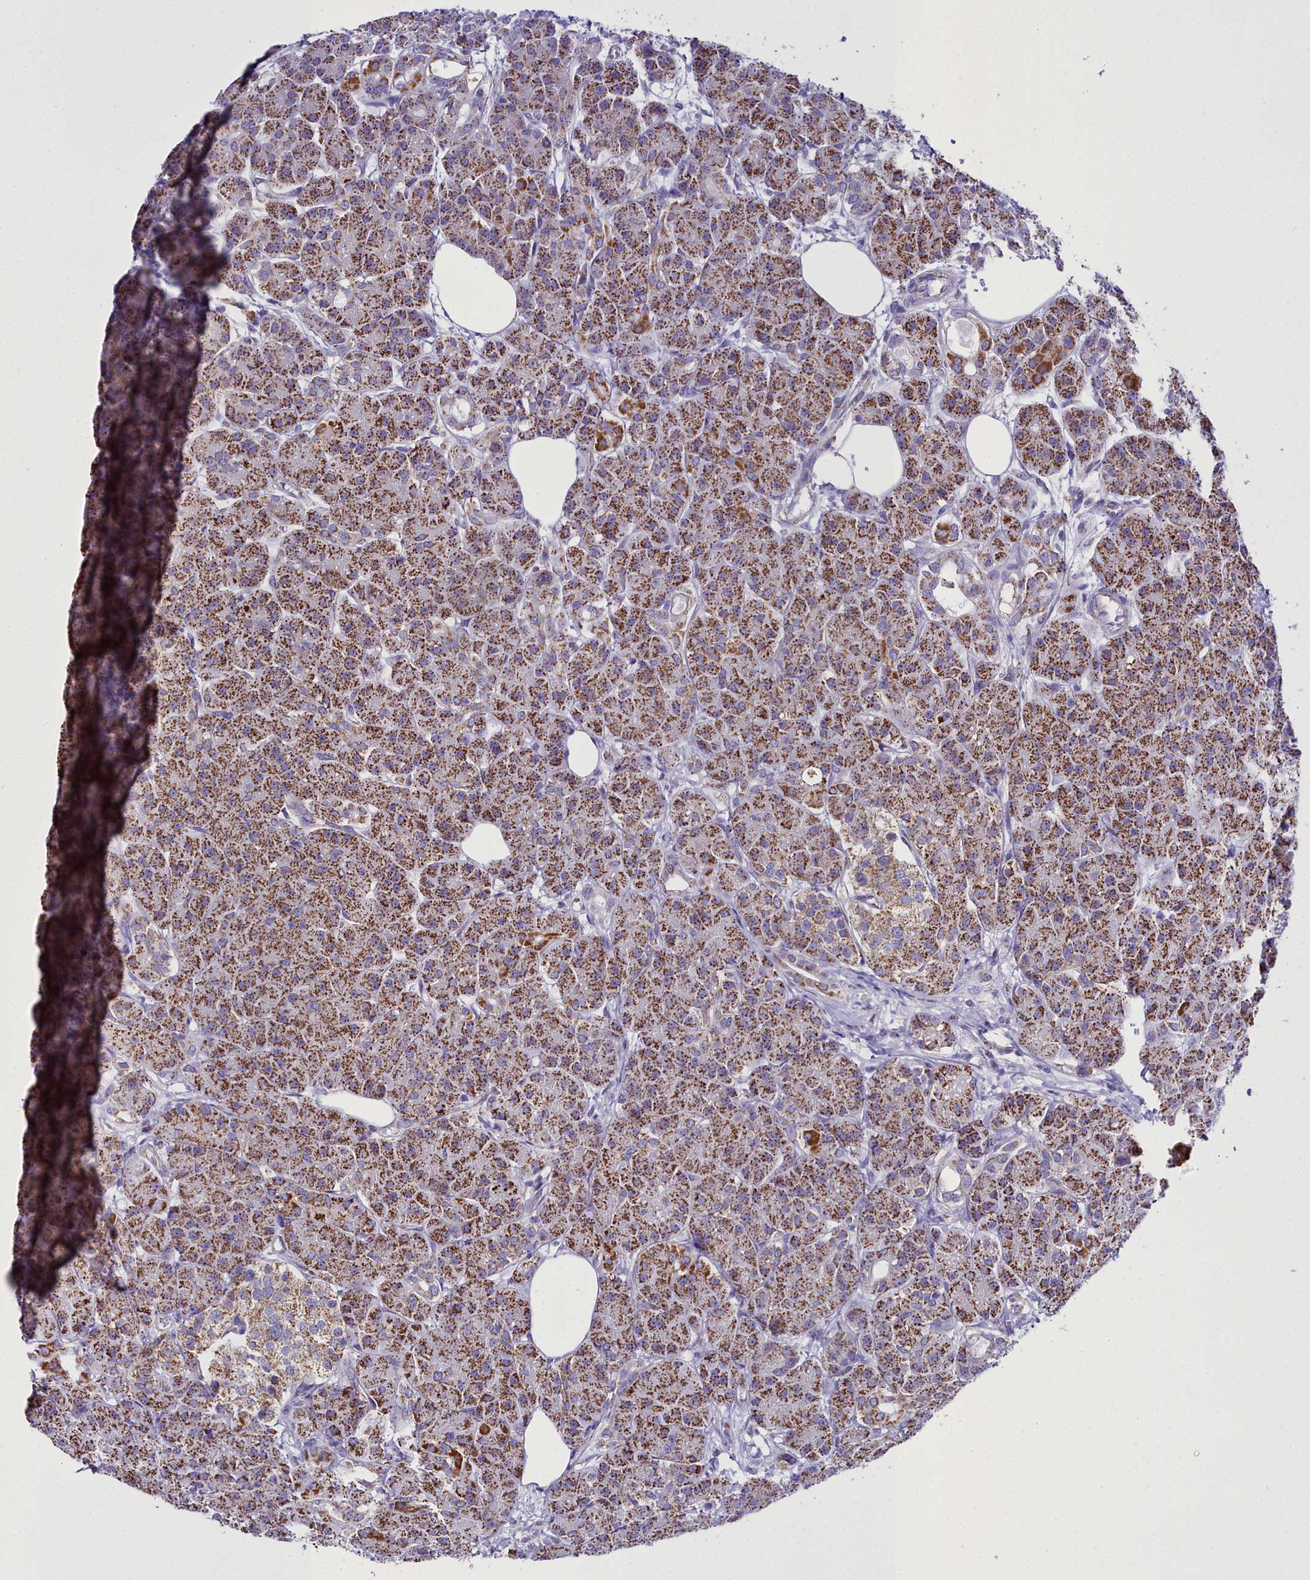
{"staining": {"intensity": "strong", "quantity": ">75%", "location": "cytoplasmic/membranous"}, "tissue": "pancreas", "cell_type": "Exocrine glandular cells", "image_type": "normal", "snomed": [{"axis": "morphology", "description": "Normal tissue, NOS"}, {"axis": "topography", "description": "Pancreas"}], "caption": "Immunohistochemical staining of unremarkable human pancreas reveals >75% levels of strong cytoplasmic/membranous protein positivity in about >75% of exocrine glandular cells.", "gene": "WDFY3", "patient": {"sex": "male", "age": 63}}